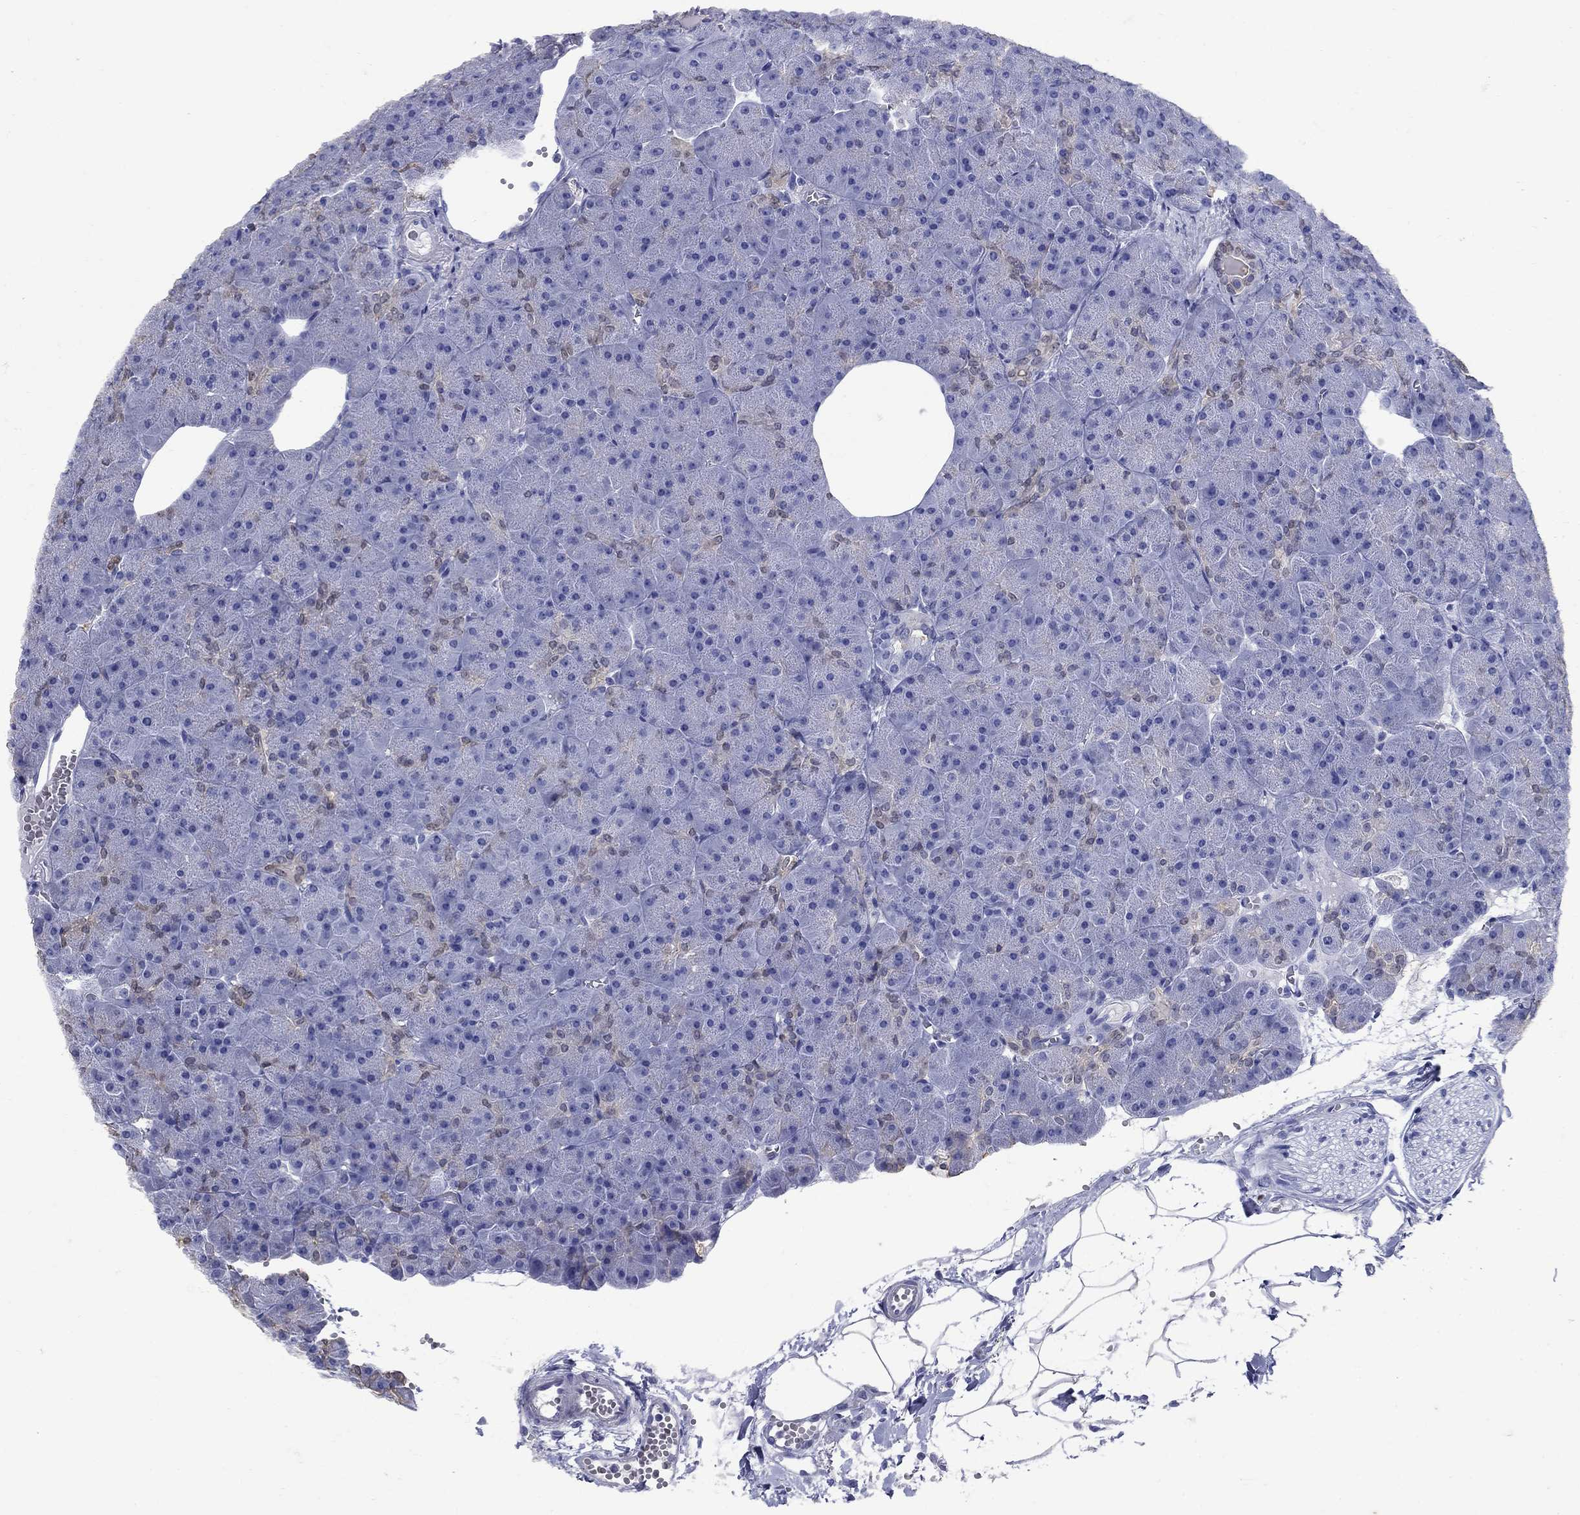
{"staining": {"intensity": "negative", "quantity": "none", "location": "none"}, "tissue": "pancreas", "cell_type": "Exocrine glandular cells", "image_type": "normal", "snomed": [{"axis": "morphology", "description": "Normal tissue, NOS"}, {"axis": "topography", "description": "Pancreas"}], "caption": "This is an immunohistochemistry histopathology image of unremarkable human pancreas. There is no positivity in exocrine glandular cells.", "gene": "CD1A", "patient": {"sex": "male", "age": 61}}